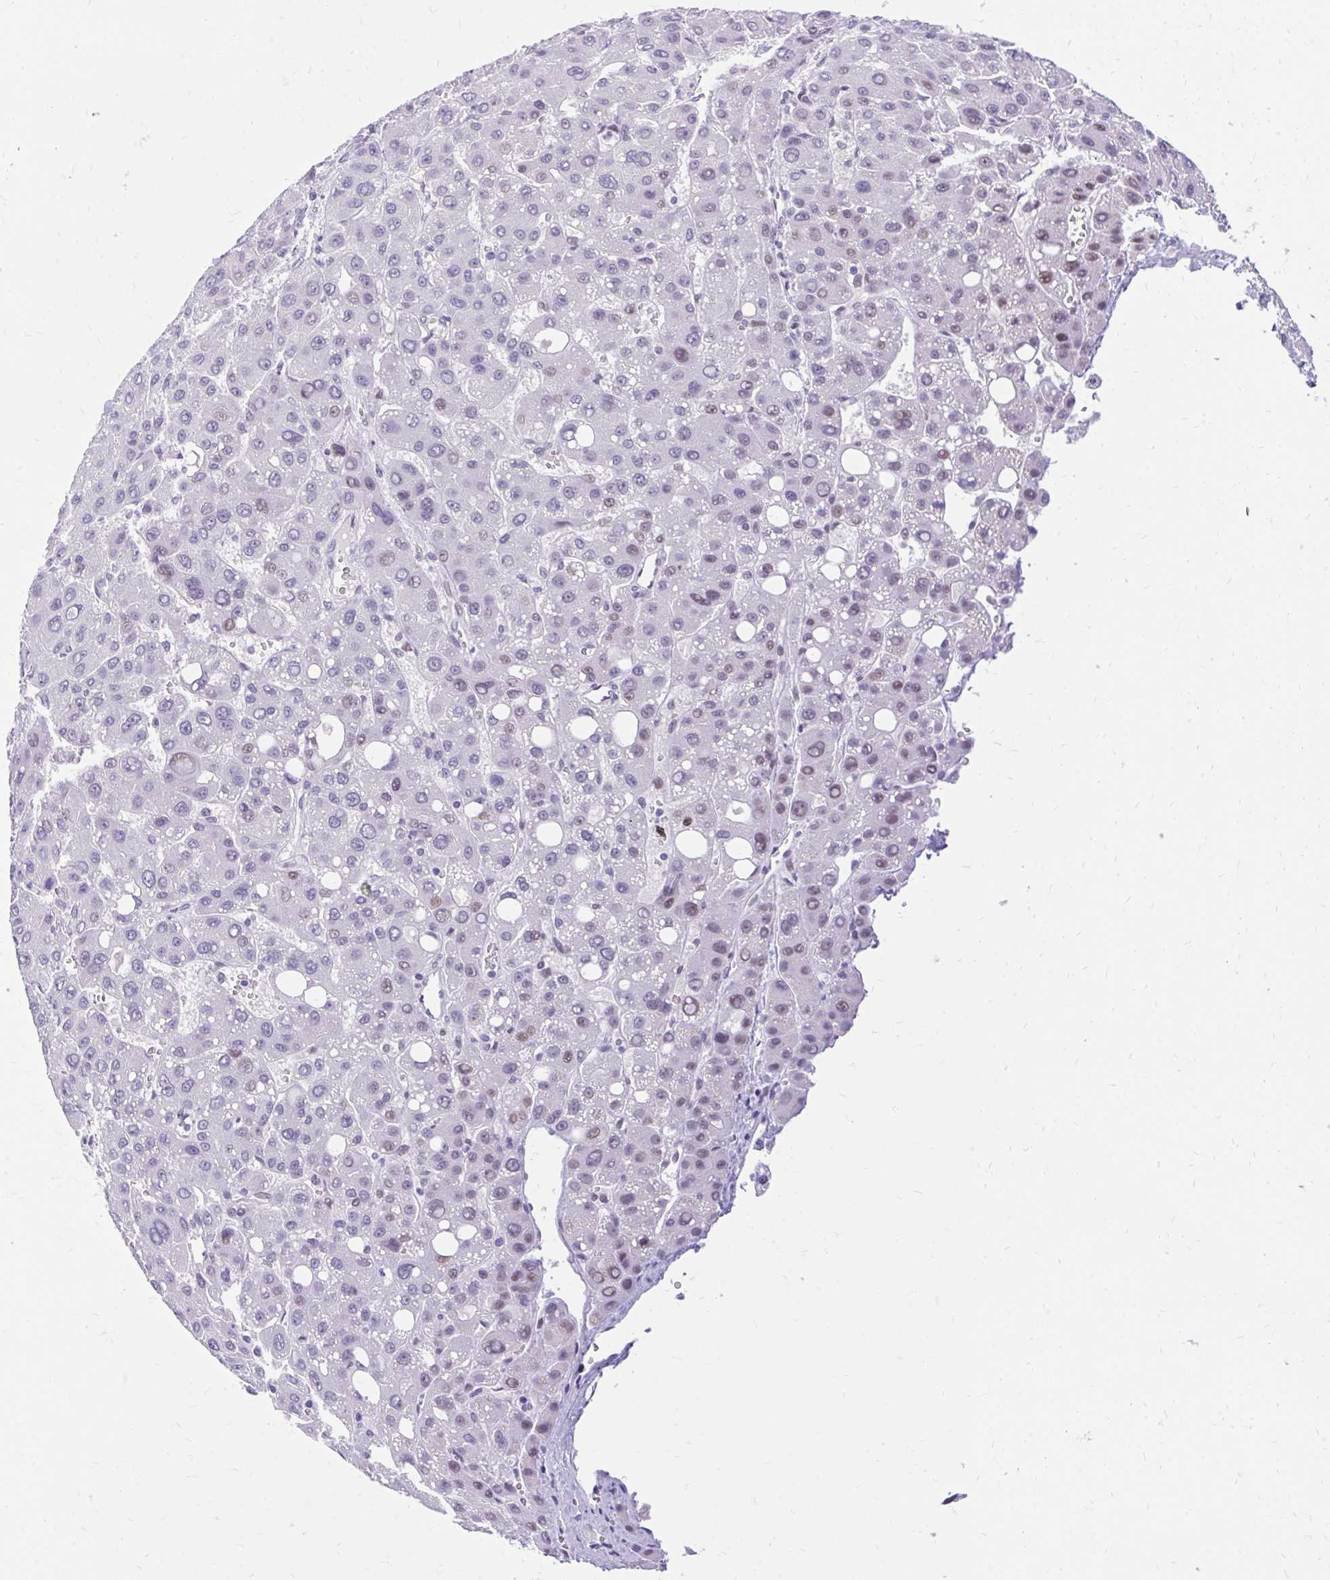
{"staining": {"intensity": "weak", "quantity": "<25%", "location": "nuclear"}, "tissue": "liver cancer", "cell_type": "Tumor cells", "image_type": "cancer", "snomed": [{"axis": "morphology", "description": "Carcinoma, Hepatocellular, NOS"}, {"axis": "topography", "description": "Liver"}], "caption": "Histopathology image shows no protein expression in tumor cells of liver cancer tissue.", "gene": "GLB1L2", "patient": {"sex": "male", "age": 55}}